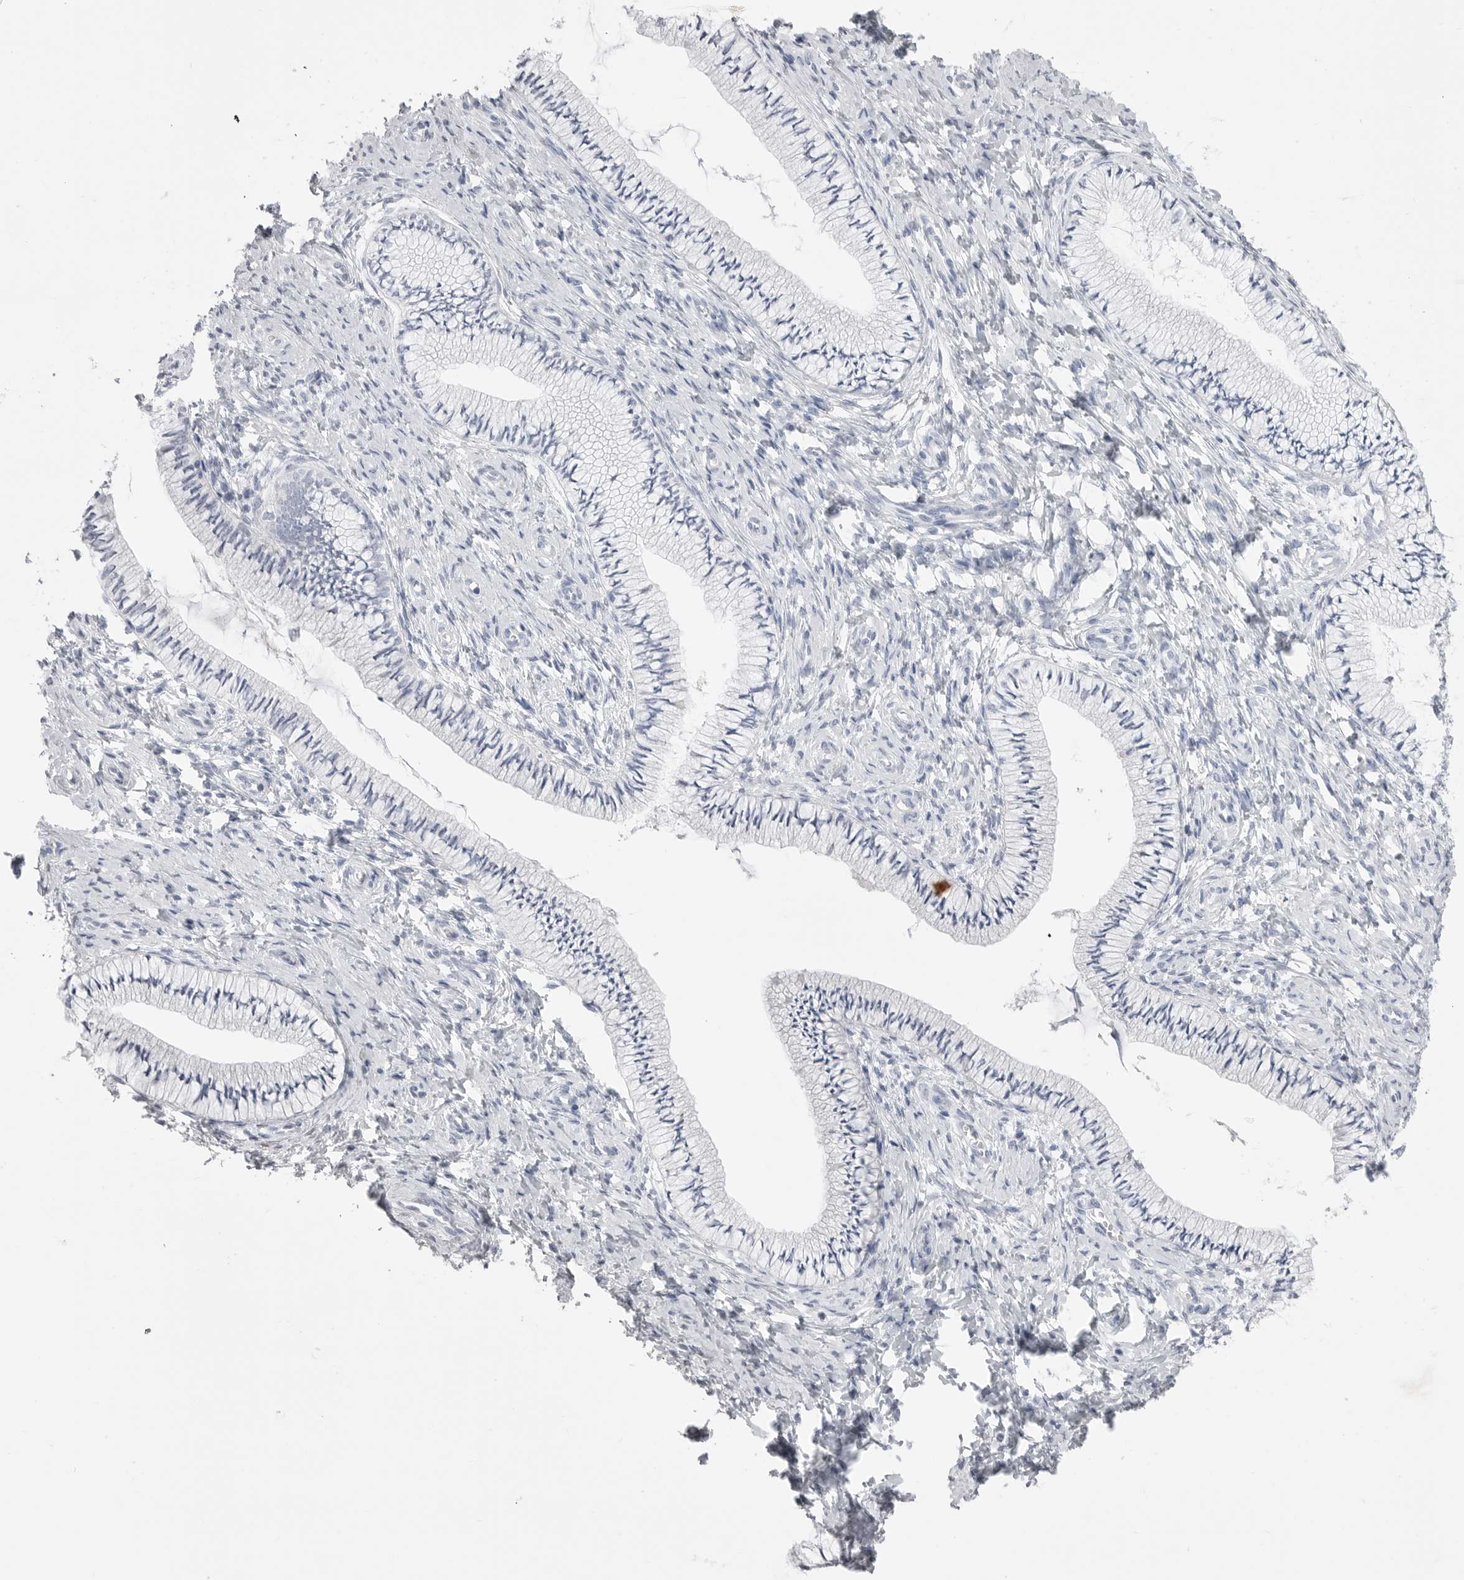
{"staining": {"intensity": "negative", "quantity": "none", "location": "none"}, "tissue": "cervix", "cell_type": "Glandular cells", "image_type": "normal", "snomed": [{"axis": "morphology", "description": "Normal tissue, NOS"}, {"axis": "topography", "description": "Cervix"}], "caption": "A histopathology image of cervix stained for a protein exhibits no brown staining in glandular cells.", "gene": "CPB1", "patient": {"sex": "female", "age": 36}}